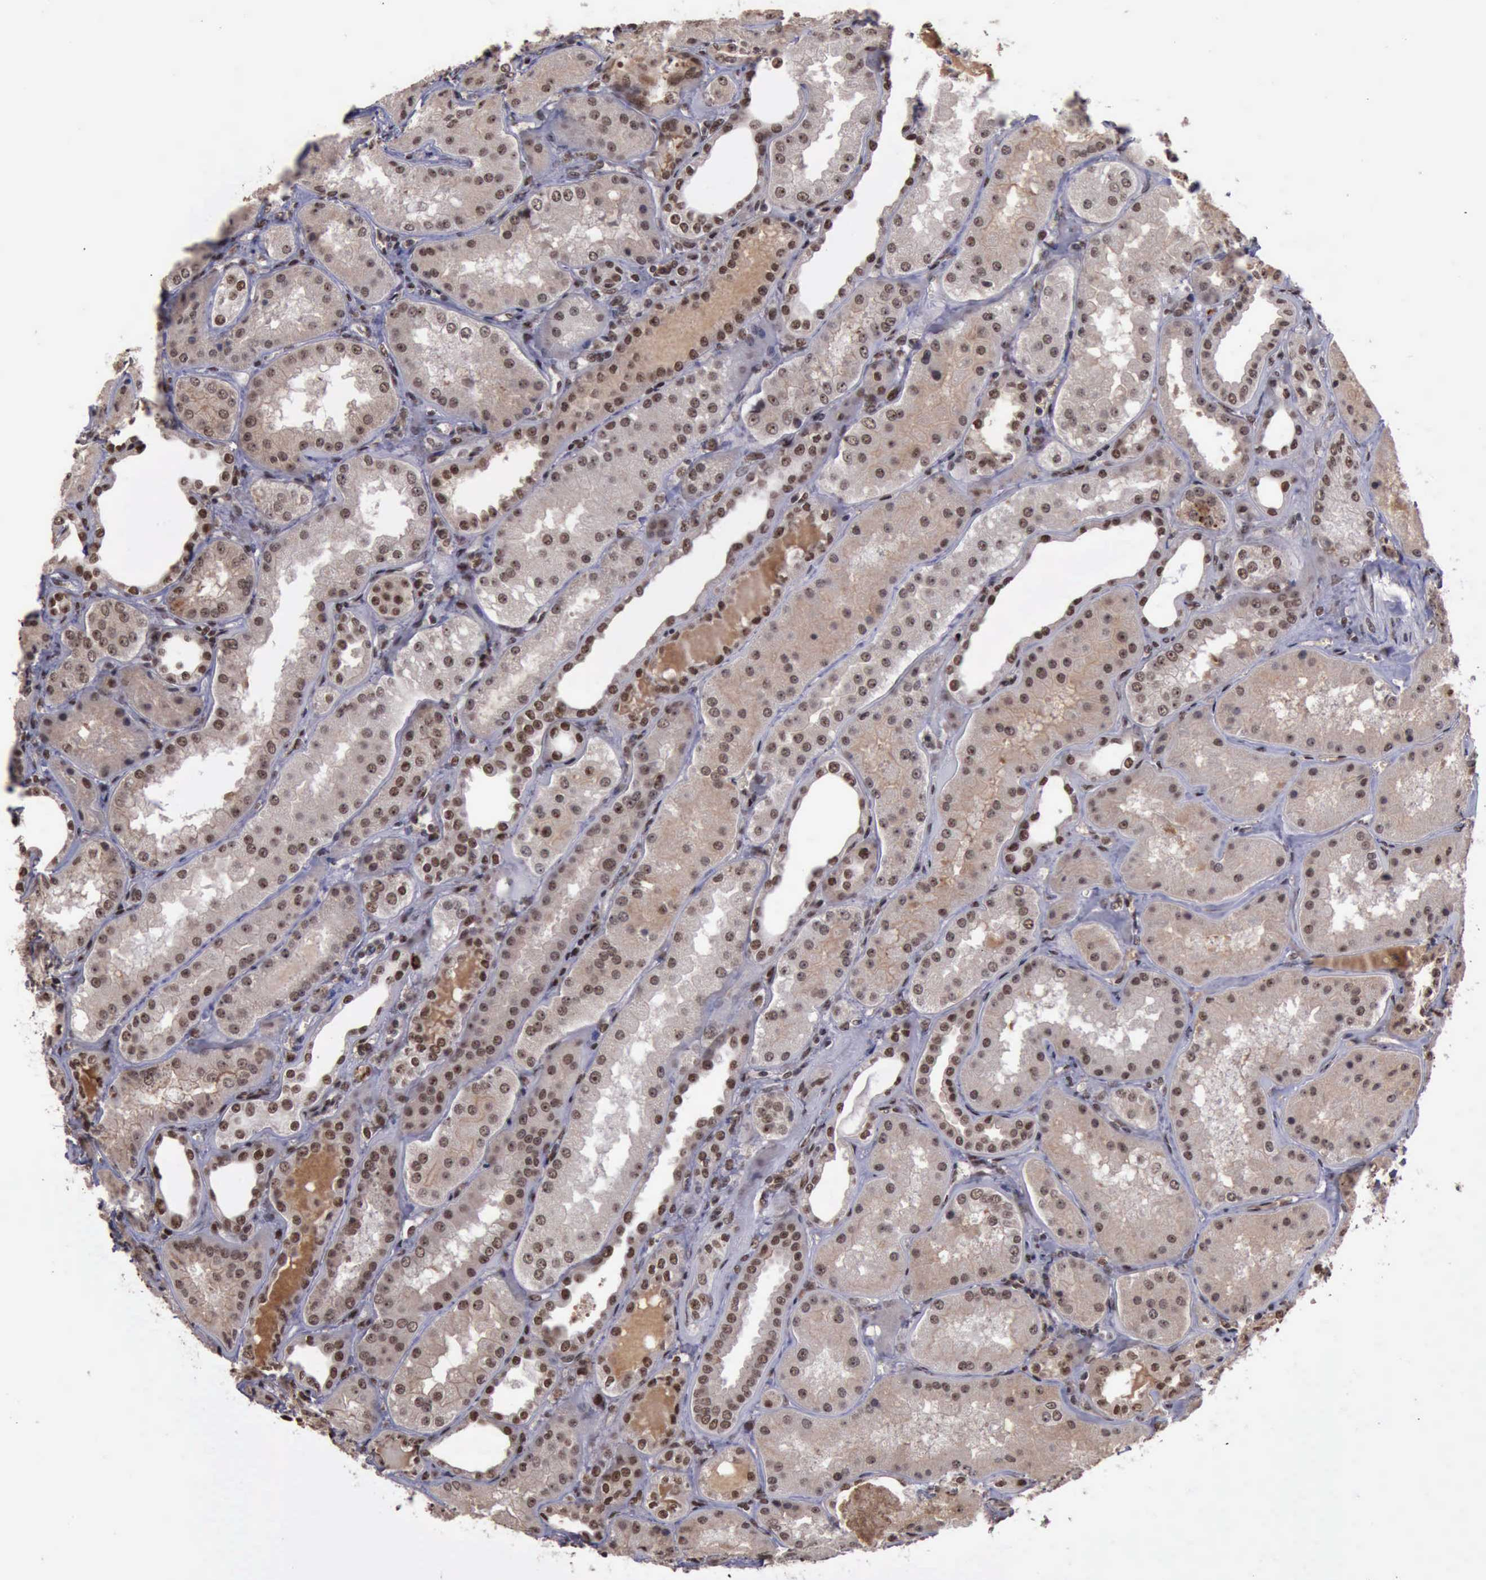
{"staining": {"intensity": "moderate", "quantity": ">75%", "location": "cytoplasmic/membranous,nuclear"}, "tissue": "kidney", "cell_type": "Cells in glomeruli", "image_type": "normal", "snomed": [{"axis": "morphology", "description": "Normal tissue, NOS"}, {"axis": "topography", "description": "Kidney"}], "caption": "IHC of normal kidney displays medium levels of moderate cytoplasmic/membranous,nuclear staining in about >75% of cells in glomeruli. (Stains: DAB in brown, nuclei in blue, Microscopy: brightfield microscopy at high magnification).", "gene": "TRMT2A", "patient": {"sex": "female", "age": 56}}